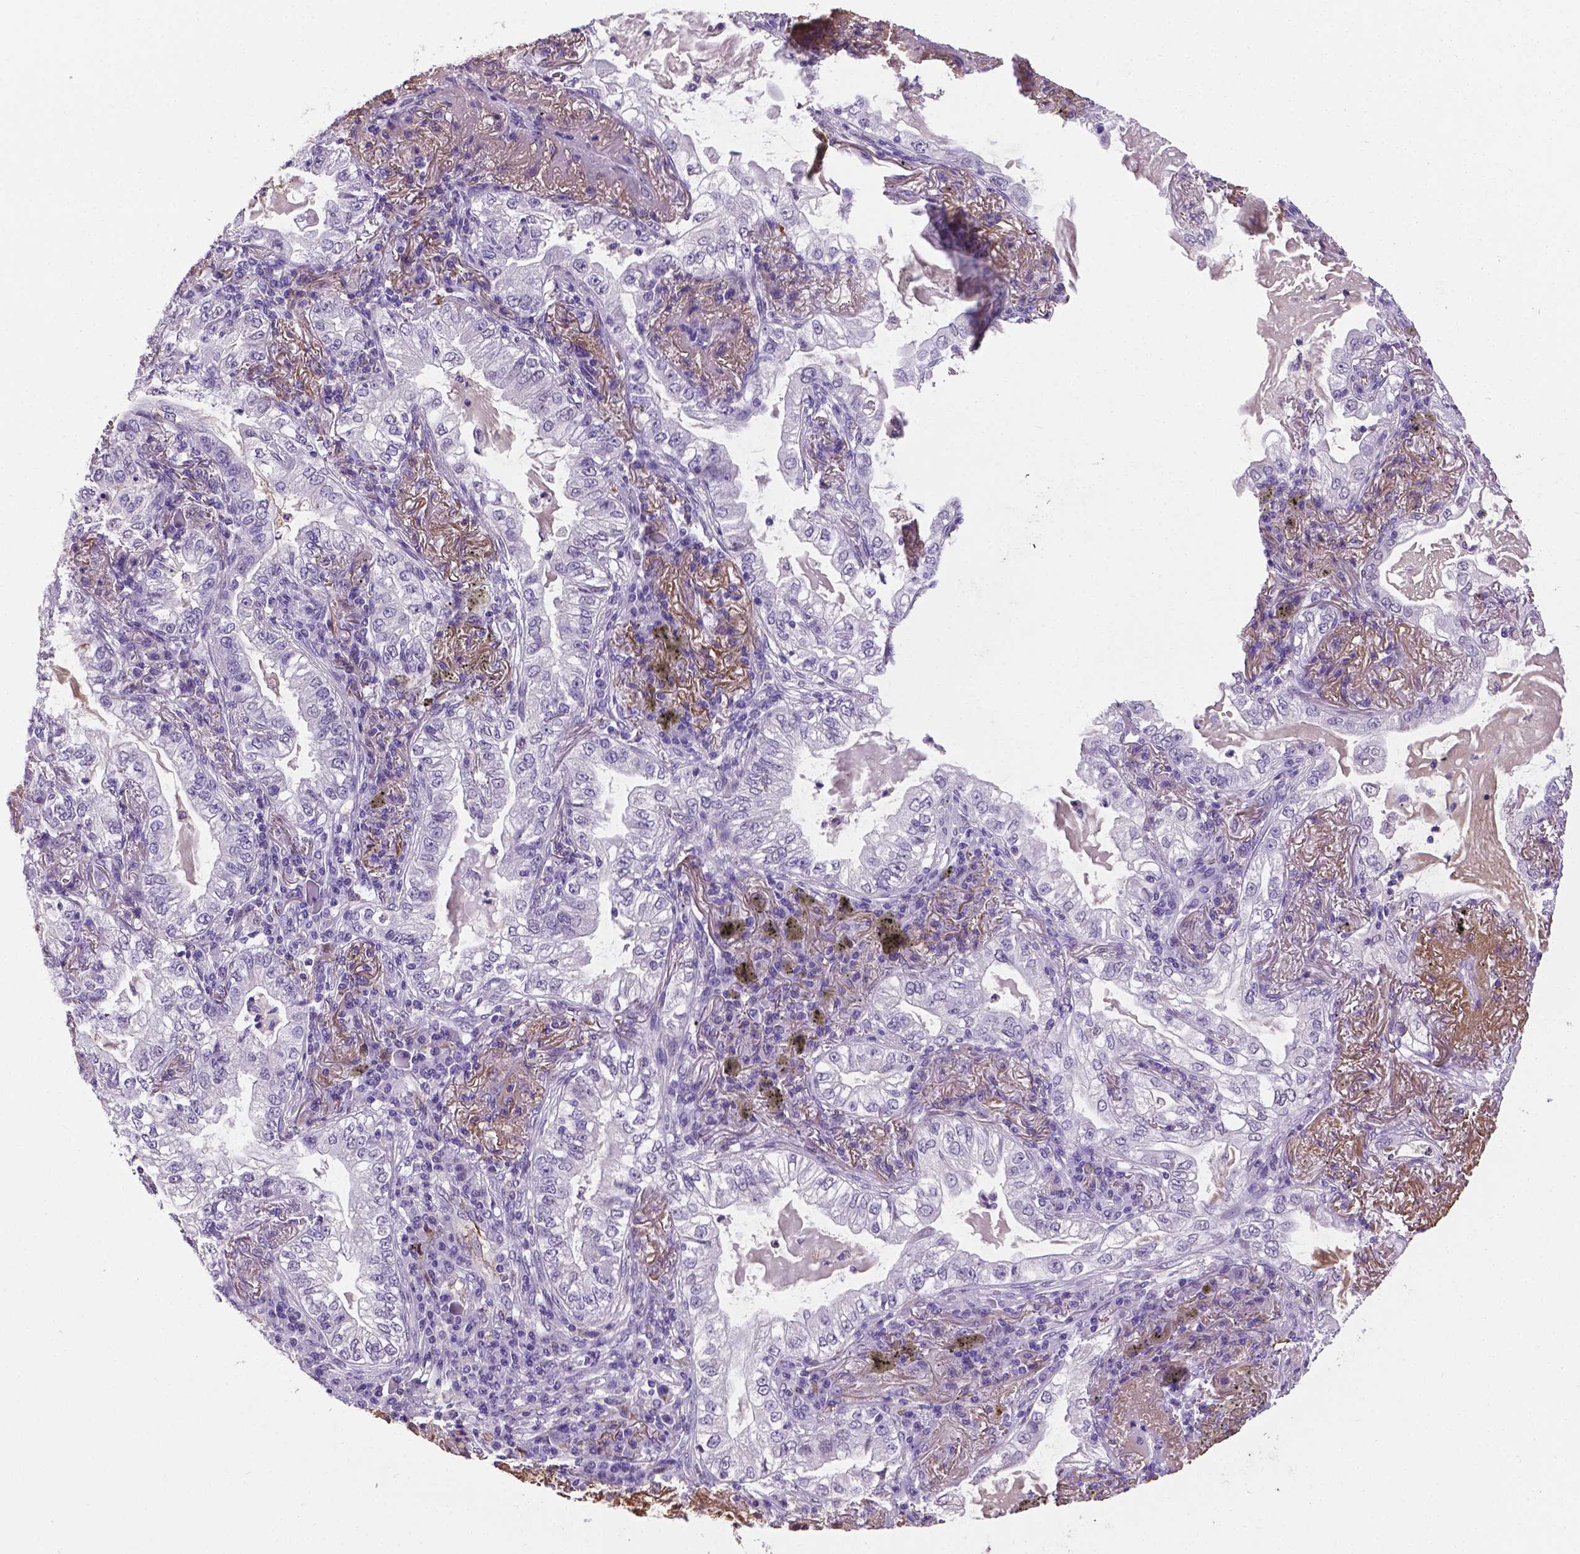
{"staining": {"intensity": "negative", "quantity": "none", "location": "none"}, "tissue": "lung cancer", "cell_type": "Tumor cells", "image_type": "cancer", "snomed": [{"axis": "morphology", "description": "Adenocarcinoma, NOS"}, {"axis": "topography", "description": "Lung"}], "caption": "The histopathology image displays no significant staining in tumor cells of lung adenocarcinoma.", "gene": "APOE", "patient": {"sex": "female", "age": 73}}